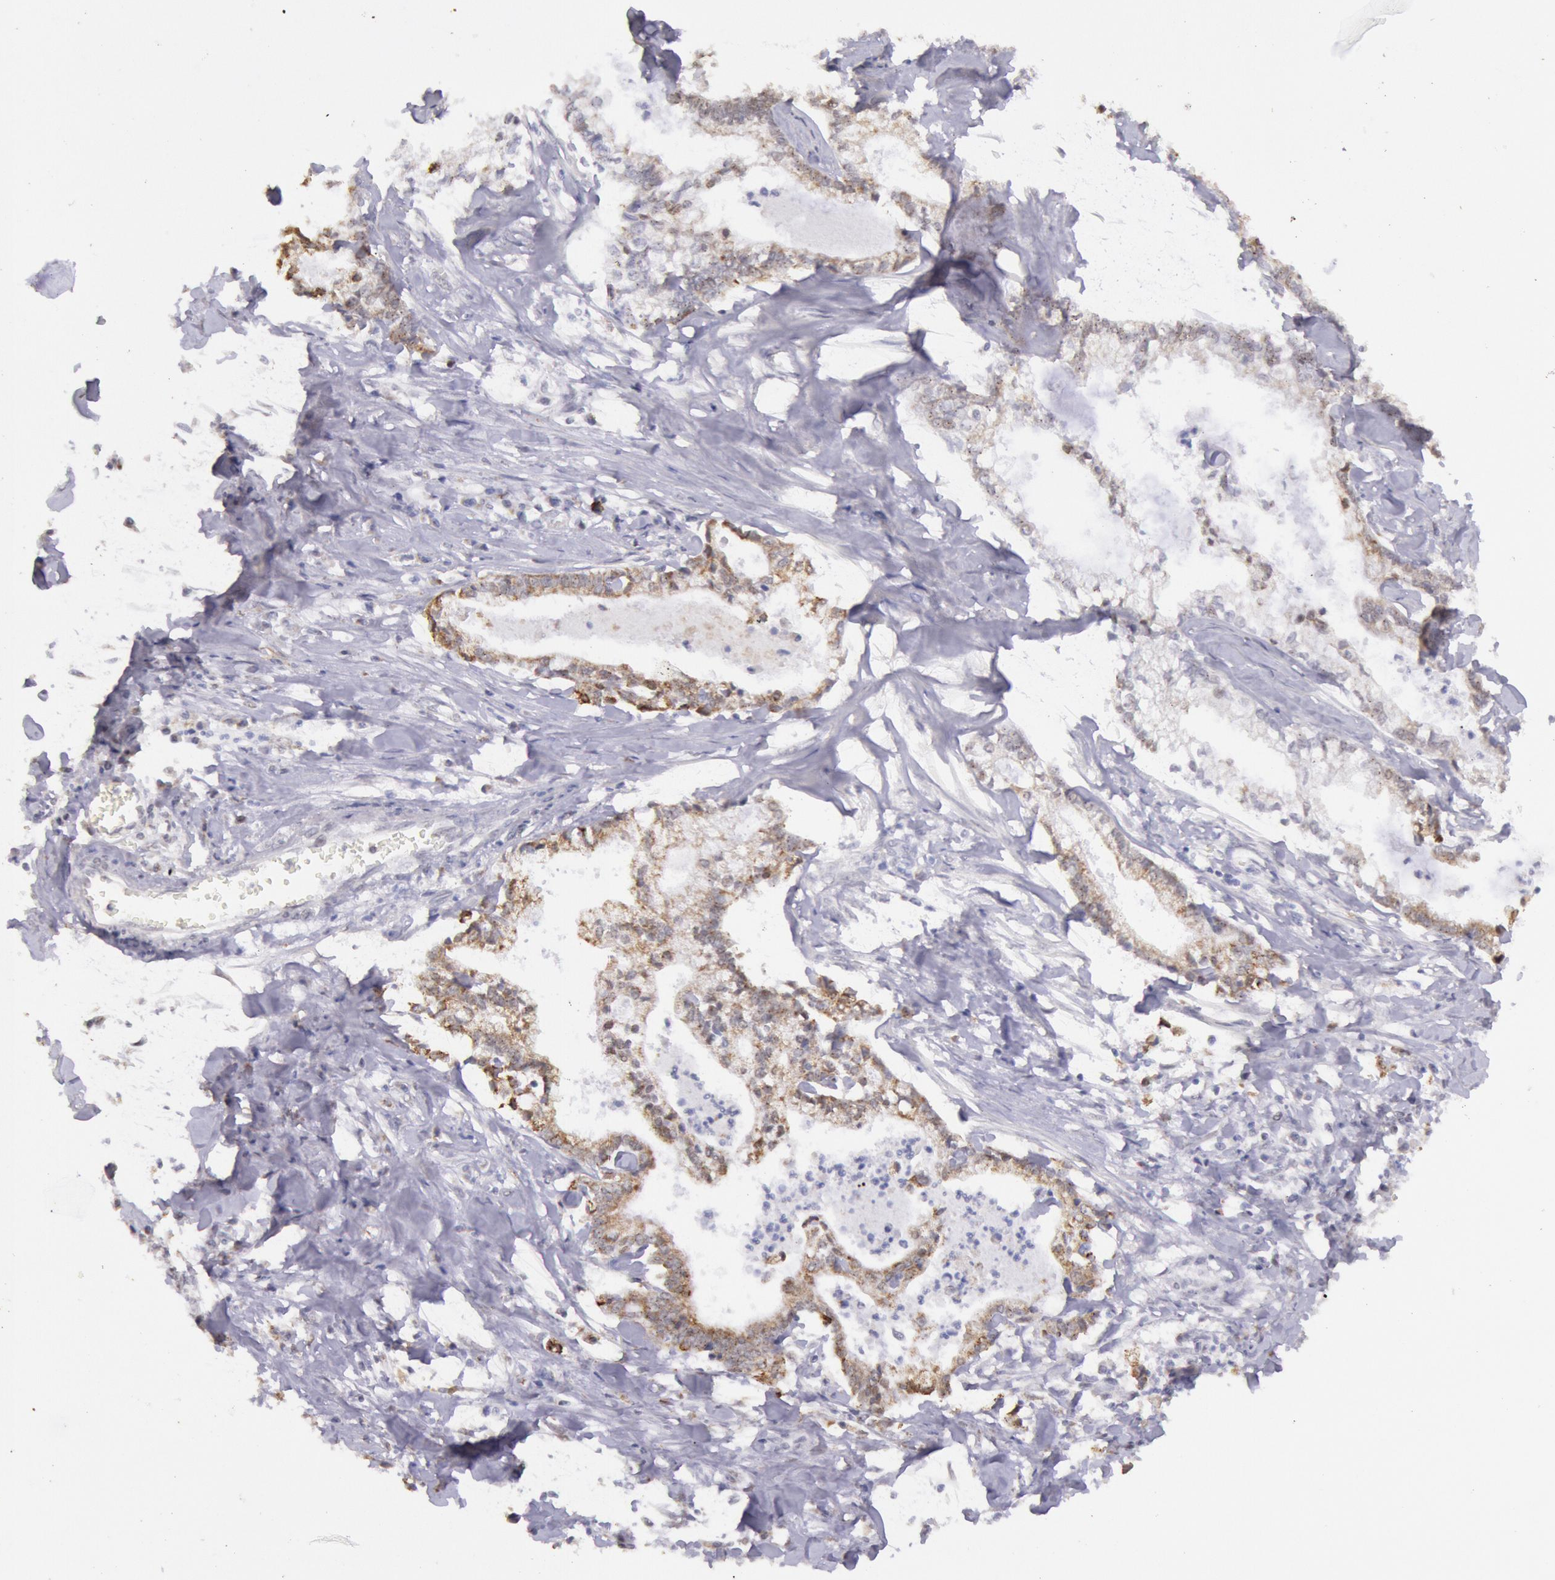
{"staining": {"intensity": "moderate", "quantity": ">75%", "location": "cytoplasmic/membranous"}, "tissue": "liver cancer", "cell_type": "Tumor cells", "image_type": "cancer", "snomed": [{"axis": "morphology", "description": "Cholangiocarcinoma"}, {"axis": "topography", "description": "Liver"}], "caption": "Tumor cells display medium levels of moderate cytoplasmic/membranous positivity in about >75% of cells in liver cancer.", "gene": "FRMD6", "patient": {"sex": "male", "age": 57}}